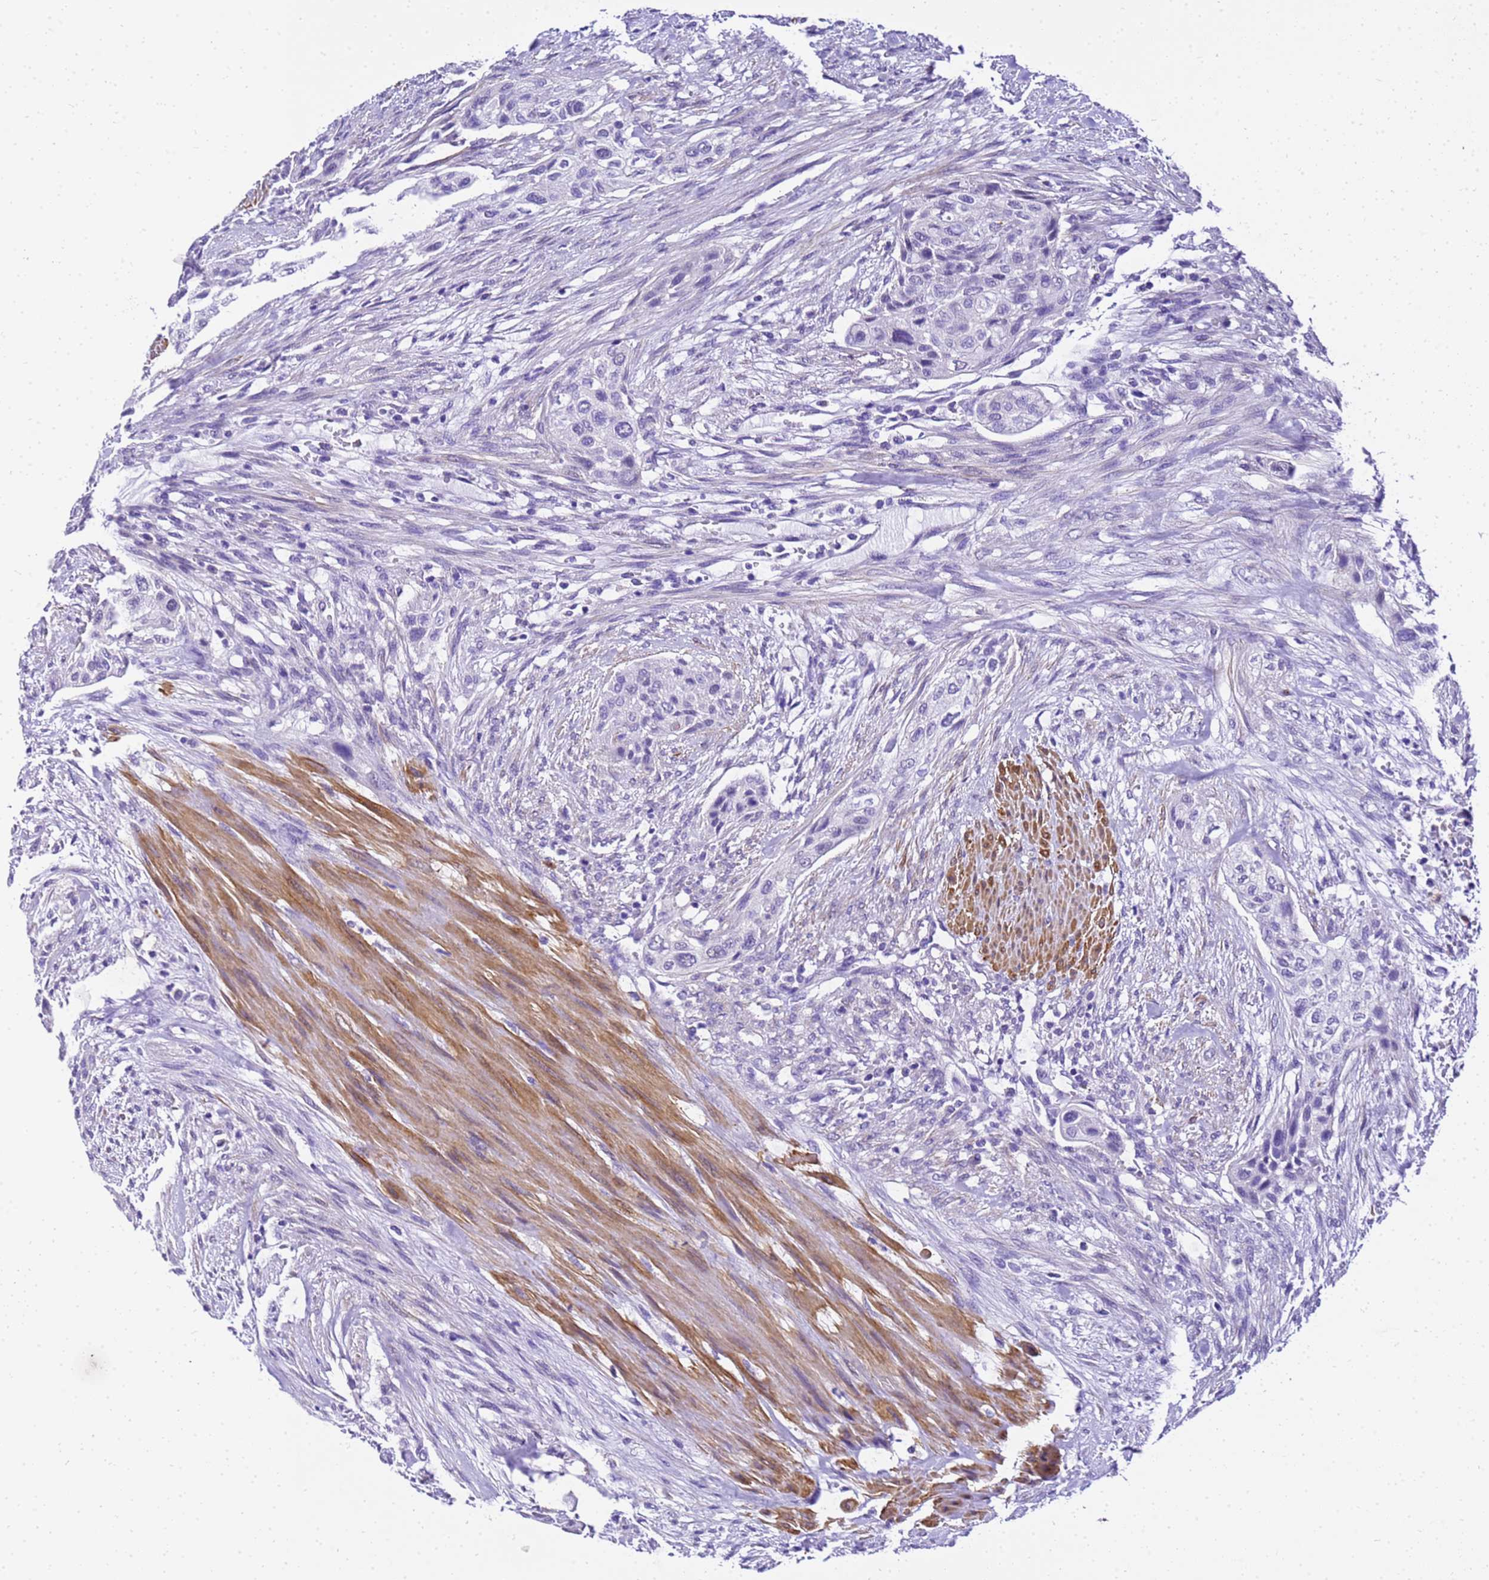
{"staining": {"intensity": "negative", "quantity": "none", "location": "none"}, "tissue": "urothelial cancer", "cell_type": "Tumor cells", "image_type": "cancer", "snomed": [{"axis": "morphology", "description": "Urothelial carcinoma, High grade"}, {"axis": "topography", "description": "Urinary bladder"}], "caption": "DAB (3,3'-diaminobenzidine) immunohistochemical staining of urothelial carcinoma (high-grade) demonstrates no significant expression in tumor cells.", "gene": "HSPB6", "patient": {"sex": "male", "age": 35}}